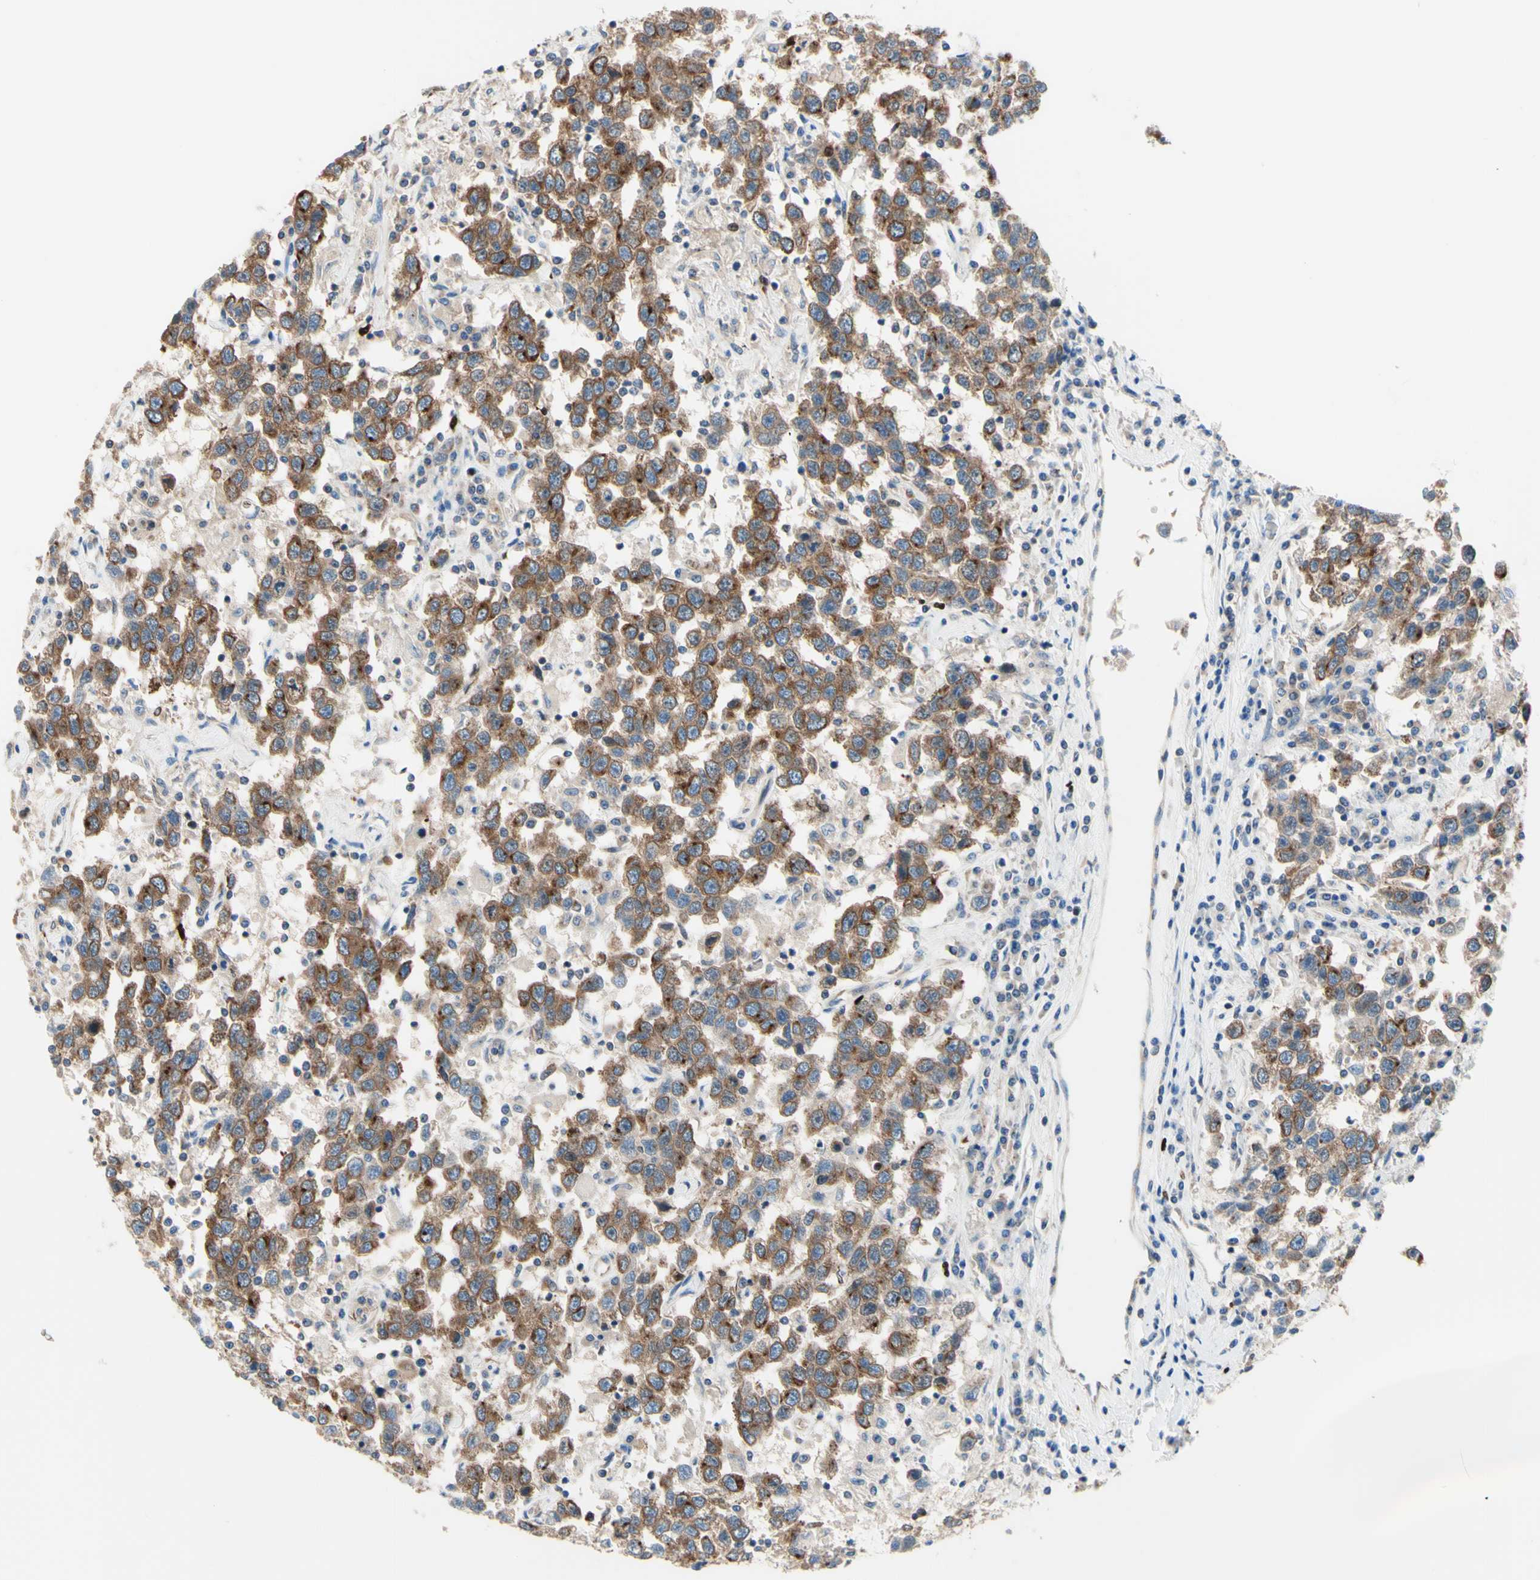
{"staining": {"intensity": "moderate", "quantity": ">75%", "location": "cytoplasmic/membranous"}, "tissue": "testis cancer", "cell_type": "Tumor cells", "image_type": "cancer", "snomed": [{"axis": "morphology", "description": "Seminoma, NOS"}, {"axis": "topography", "description": "Testis"}], "caption": "Immunohistochemical staining of seminoma (testis) displays medium levels of moderate cytoplasmic/membranous protein staining in approximately >75% of tumor cells.", "gene": "USP9X", "patient": {"sex": "male", "age": 41}}